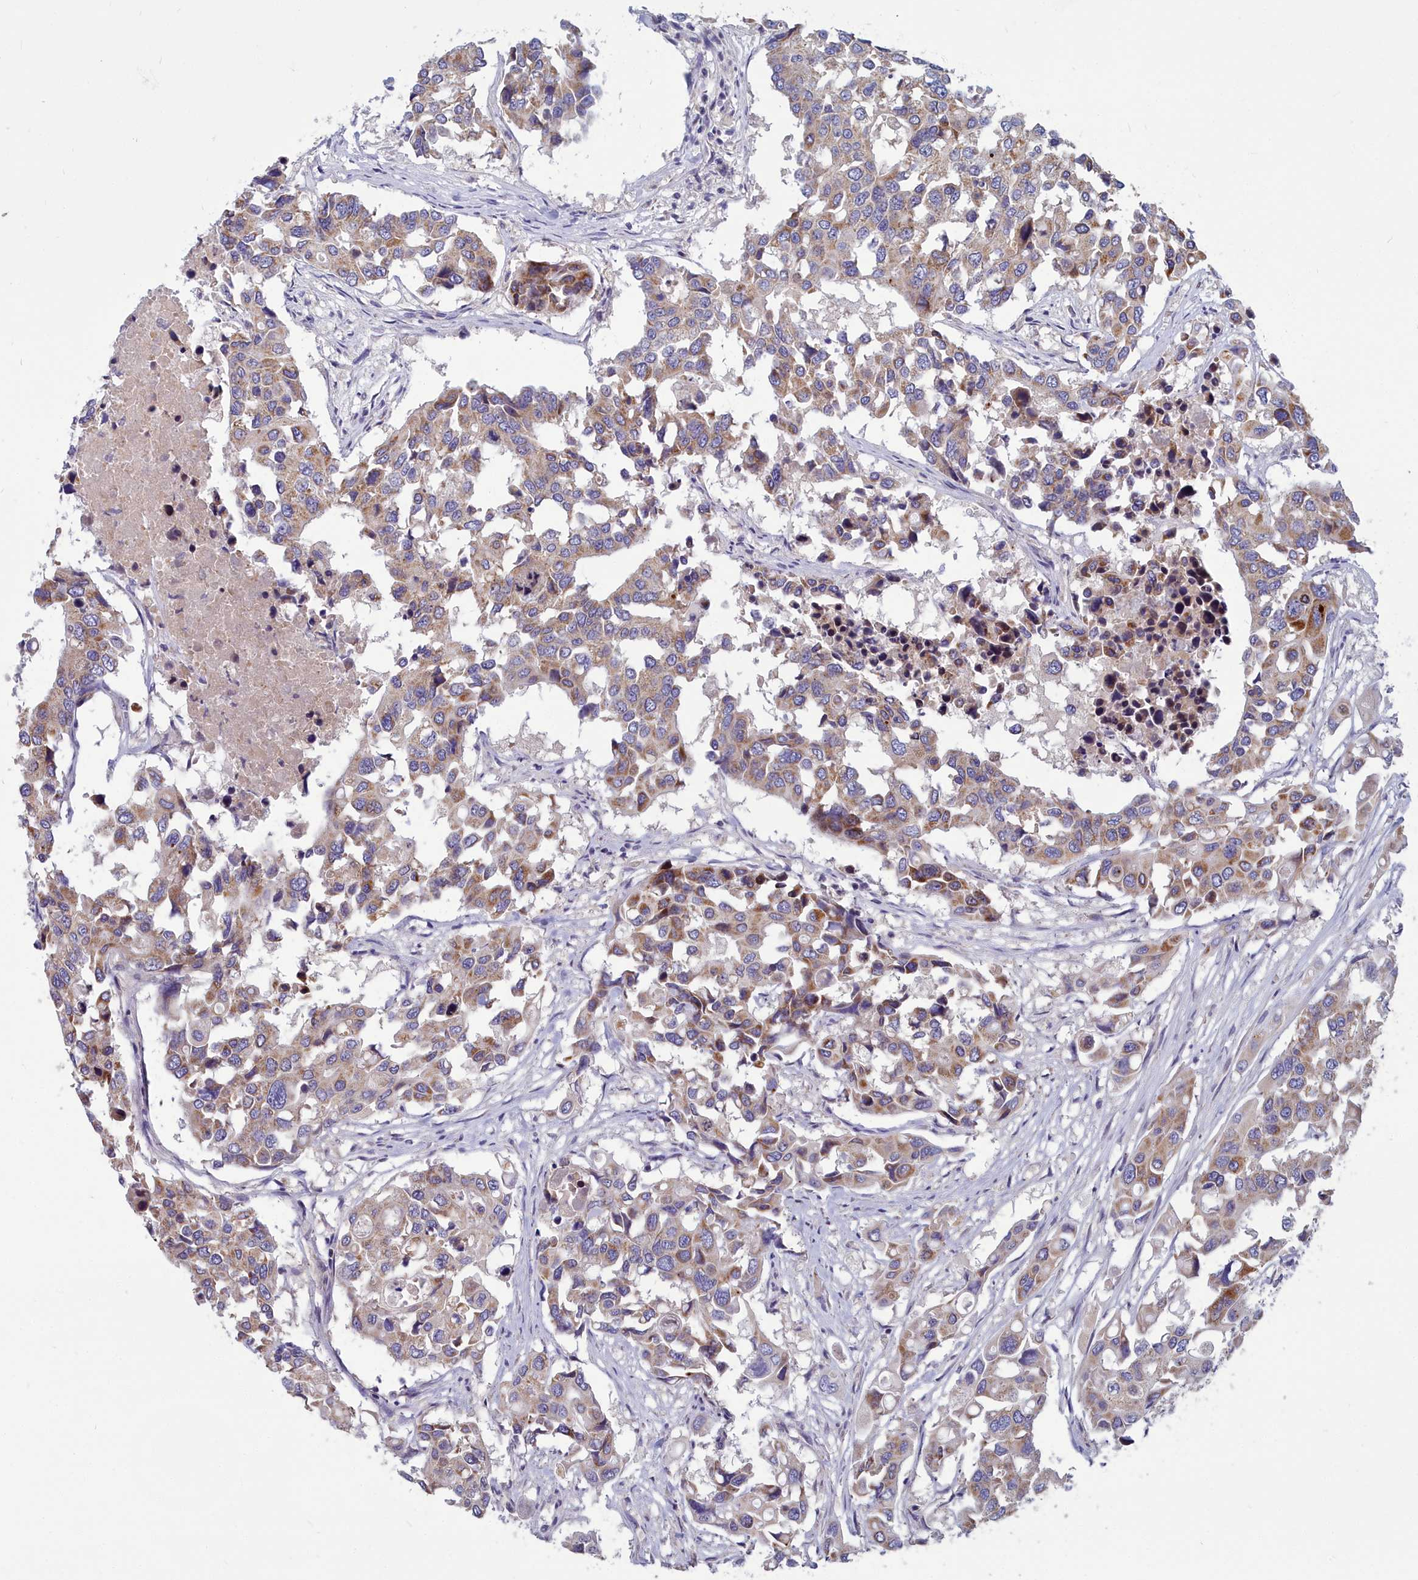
{"staining": {"intensity": "moderate", "quantity": ">75%", "location": "cytoplasmic/membranous"}, "tissue": "colorectal cancer", "cell_type": "Tumor cells", "image_type": "cancer", "snomed": [{"axis": "morphology", "description": "Adenocarcinoma, NOS"}, {"axis": "topography", "description": "Colon"}], "caption": "There is medium levels of moderate cytoplasmic/membranous expression in tumor cells of colorectal adenocarcinoma, as demonstrated by immunohistochemical staining (brown color).", "gene": "COX20", "patient": {"sex": "male", "age": 77}}